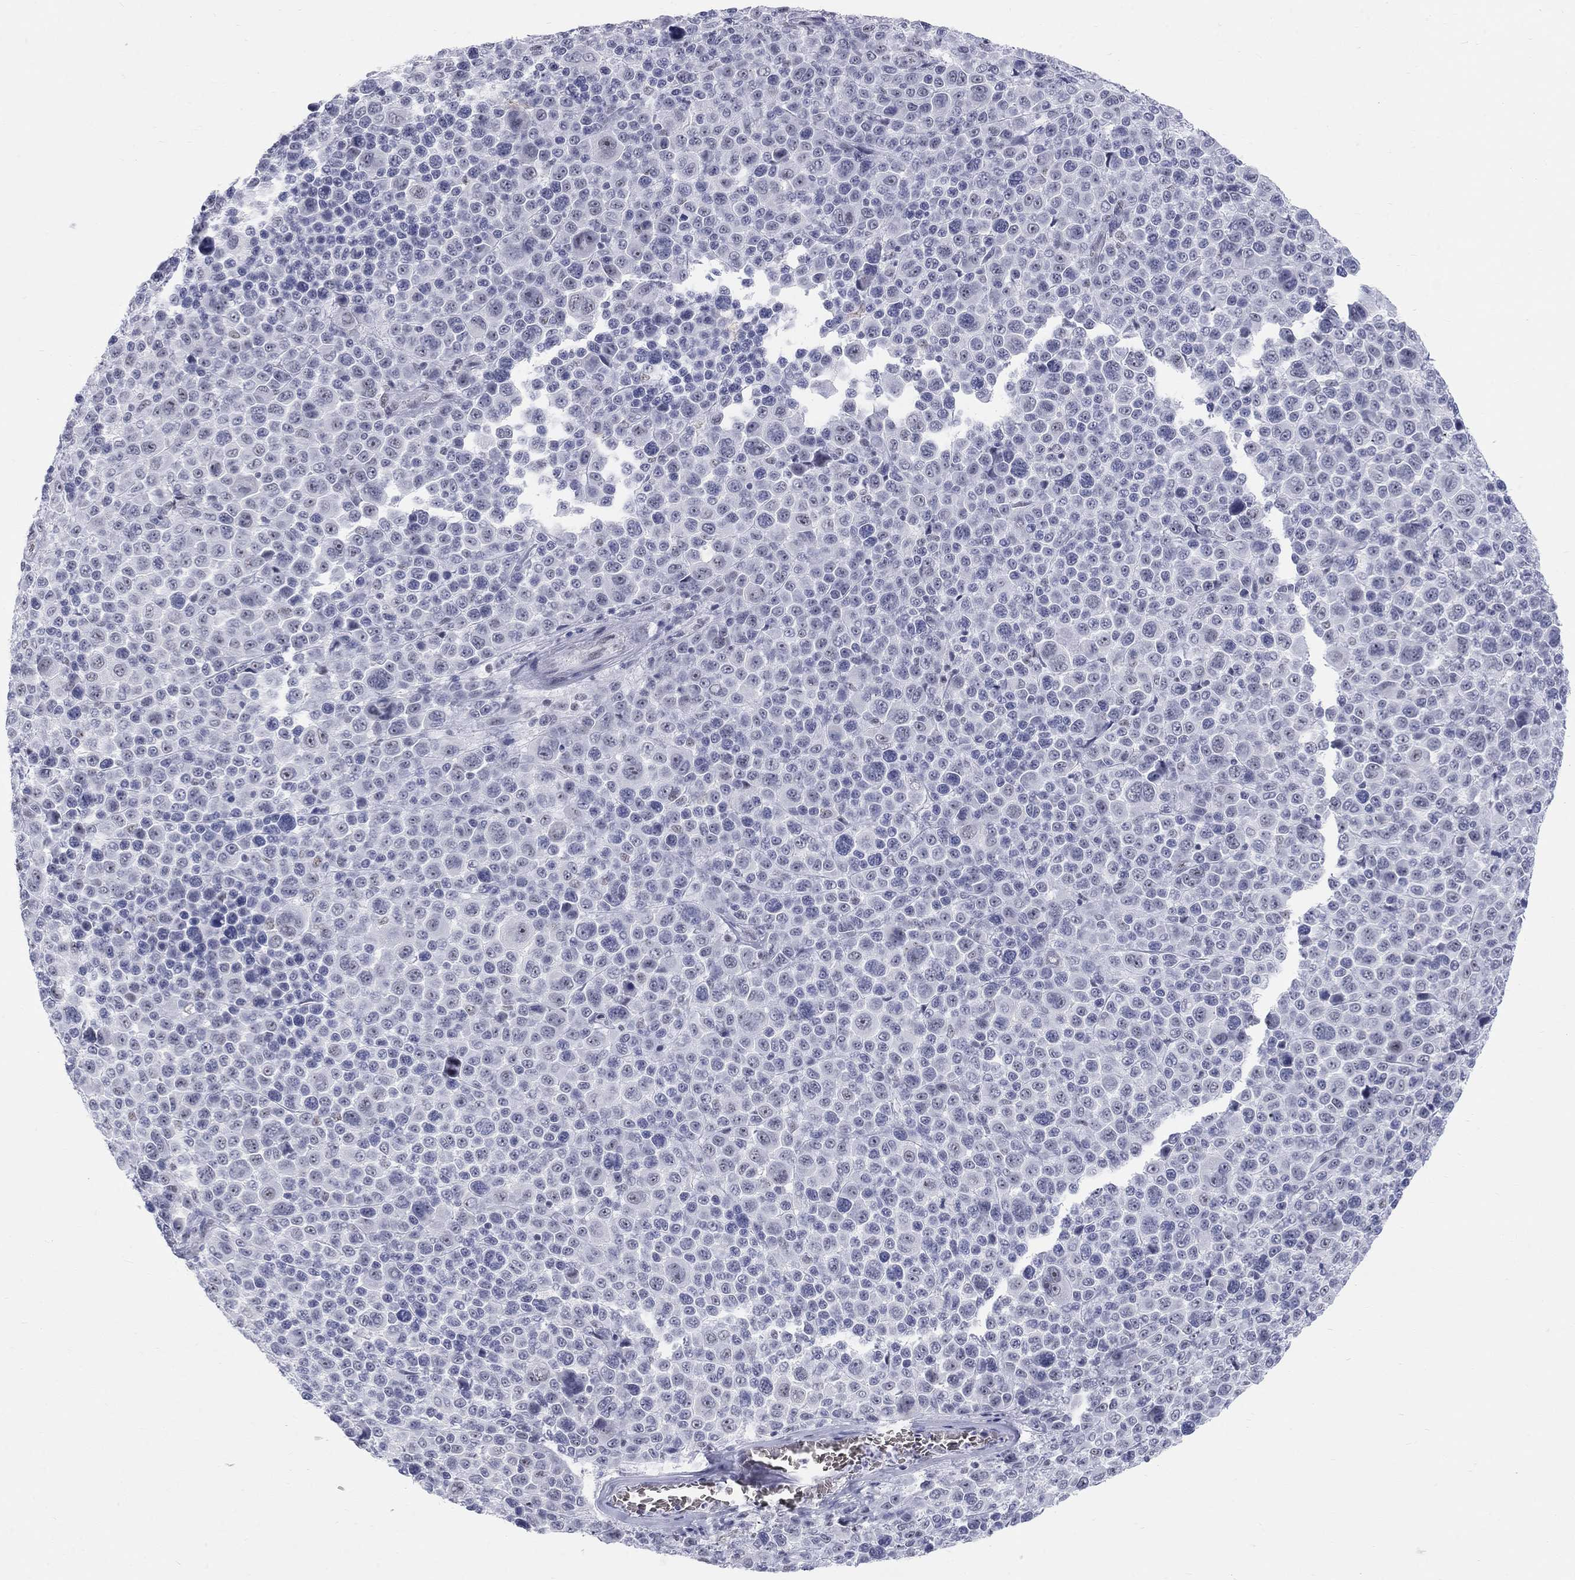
{"staining": {"intensity": "negative", "quantity": "none", "location": "none"}, "tissue": "melanoma", "cell_type": "Tumor cells", "image_type": "cancer", "snomed": [{"axis": "morphology", "description": "Malignant melanoma, NOS"}, {"axis": "topography", "description": "Skin"}], "caption": "Immunohistochemistry of human malignant melanoma shows no positivity in tumor cells.", "gene": "DMTN", "patient": {"sex": "female", "age": 57}}